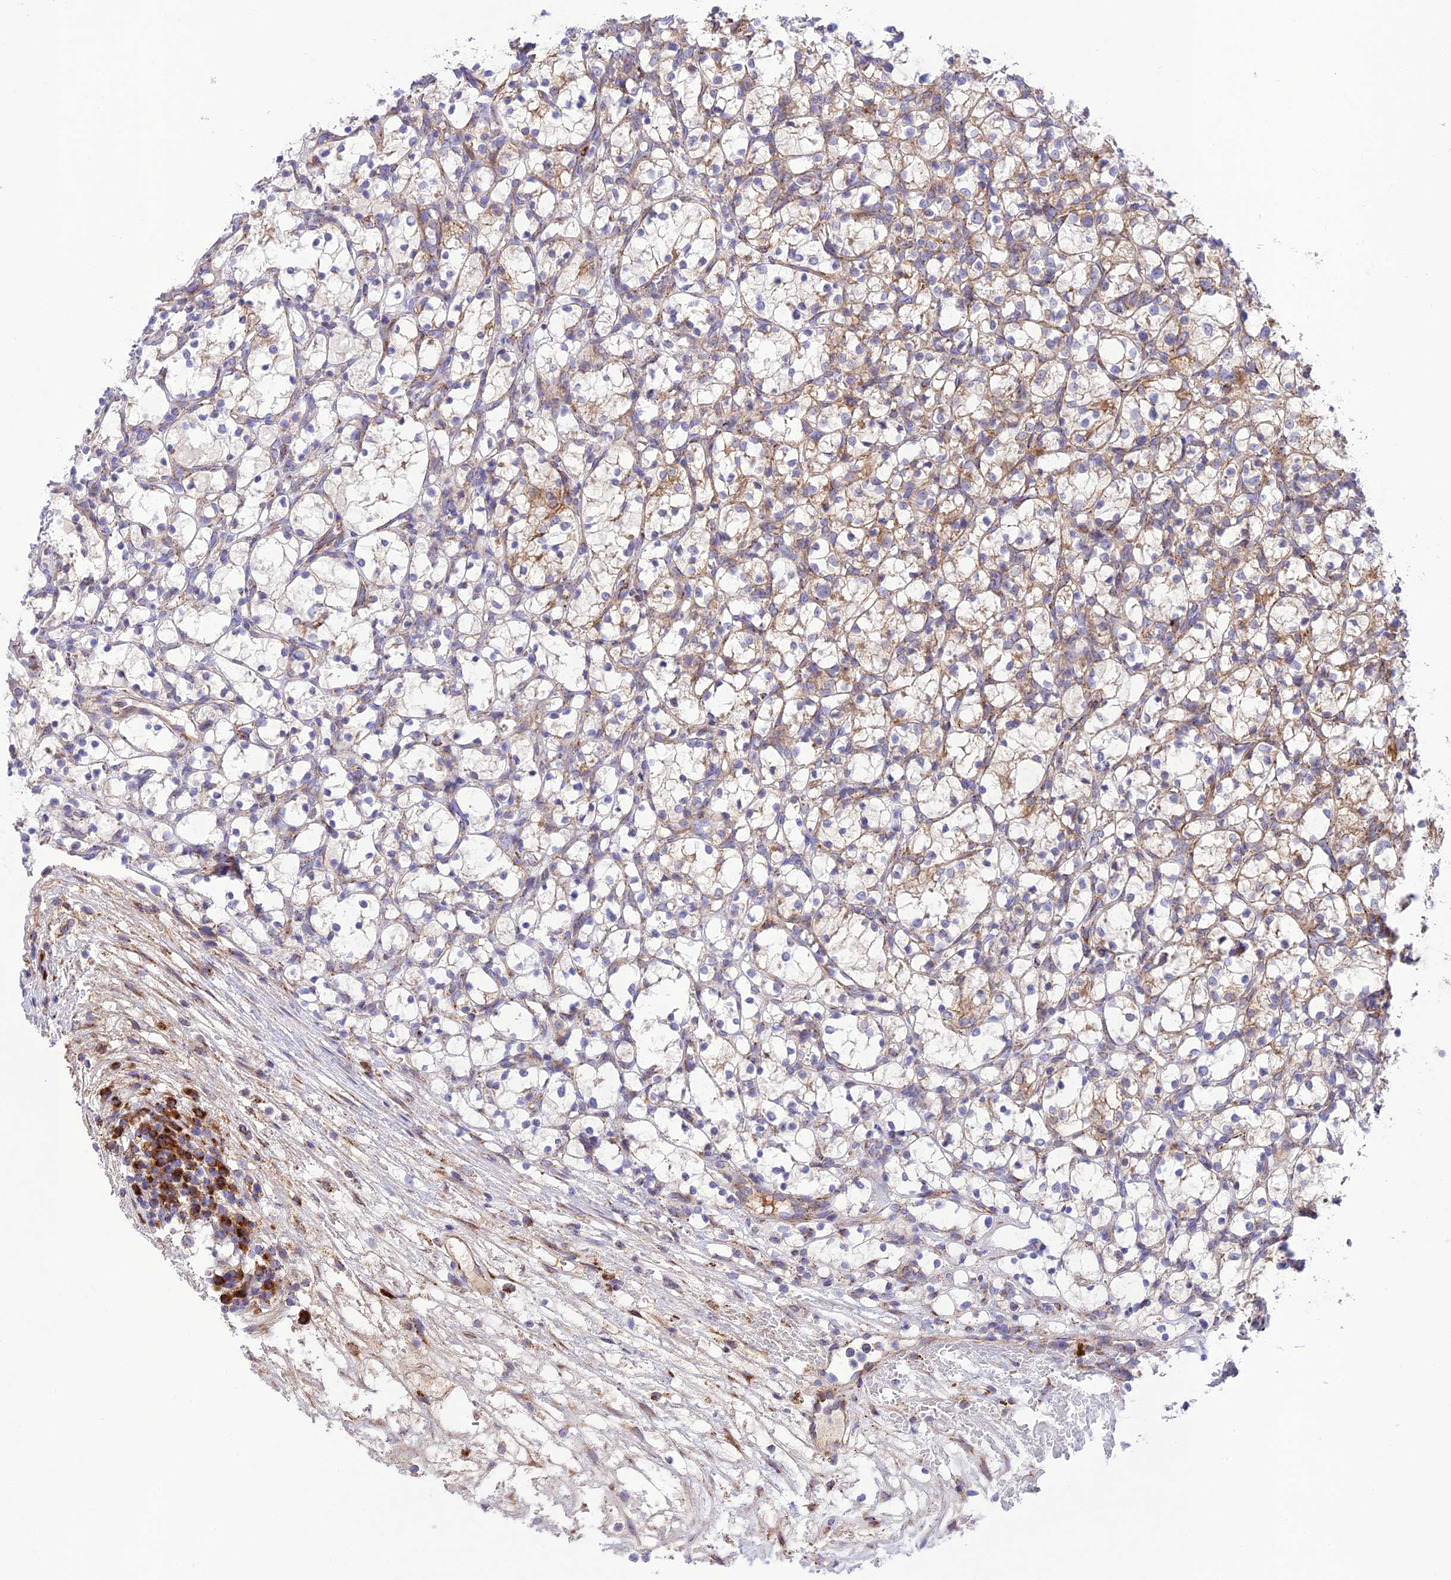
{"staining": {"intensity": "moderate", "quantity": "25%-75%", "location": "cytoplasmic/membranous"}, "tissue": "renal cancer", "cell_type": "Tumor cells", "image_type": "cancer", "snomed": [{"axis": "morphology", "description": "Adenocarcinoma, NOS"}, {"axis": "topography", "description": "Kidney"}], "caption": "Renal cancer stained with a protein marker exhibits moderate staining in tumor cells.", "gene": "UAP1L1", "patient": {"sex": "female", "age": 69}}